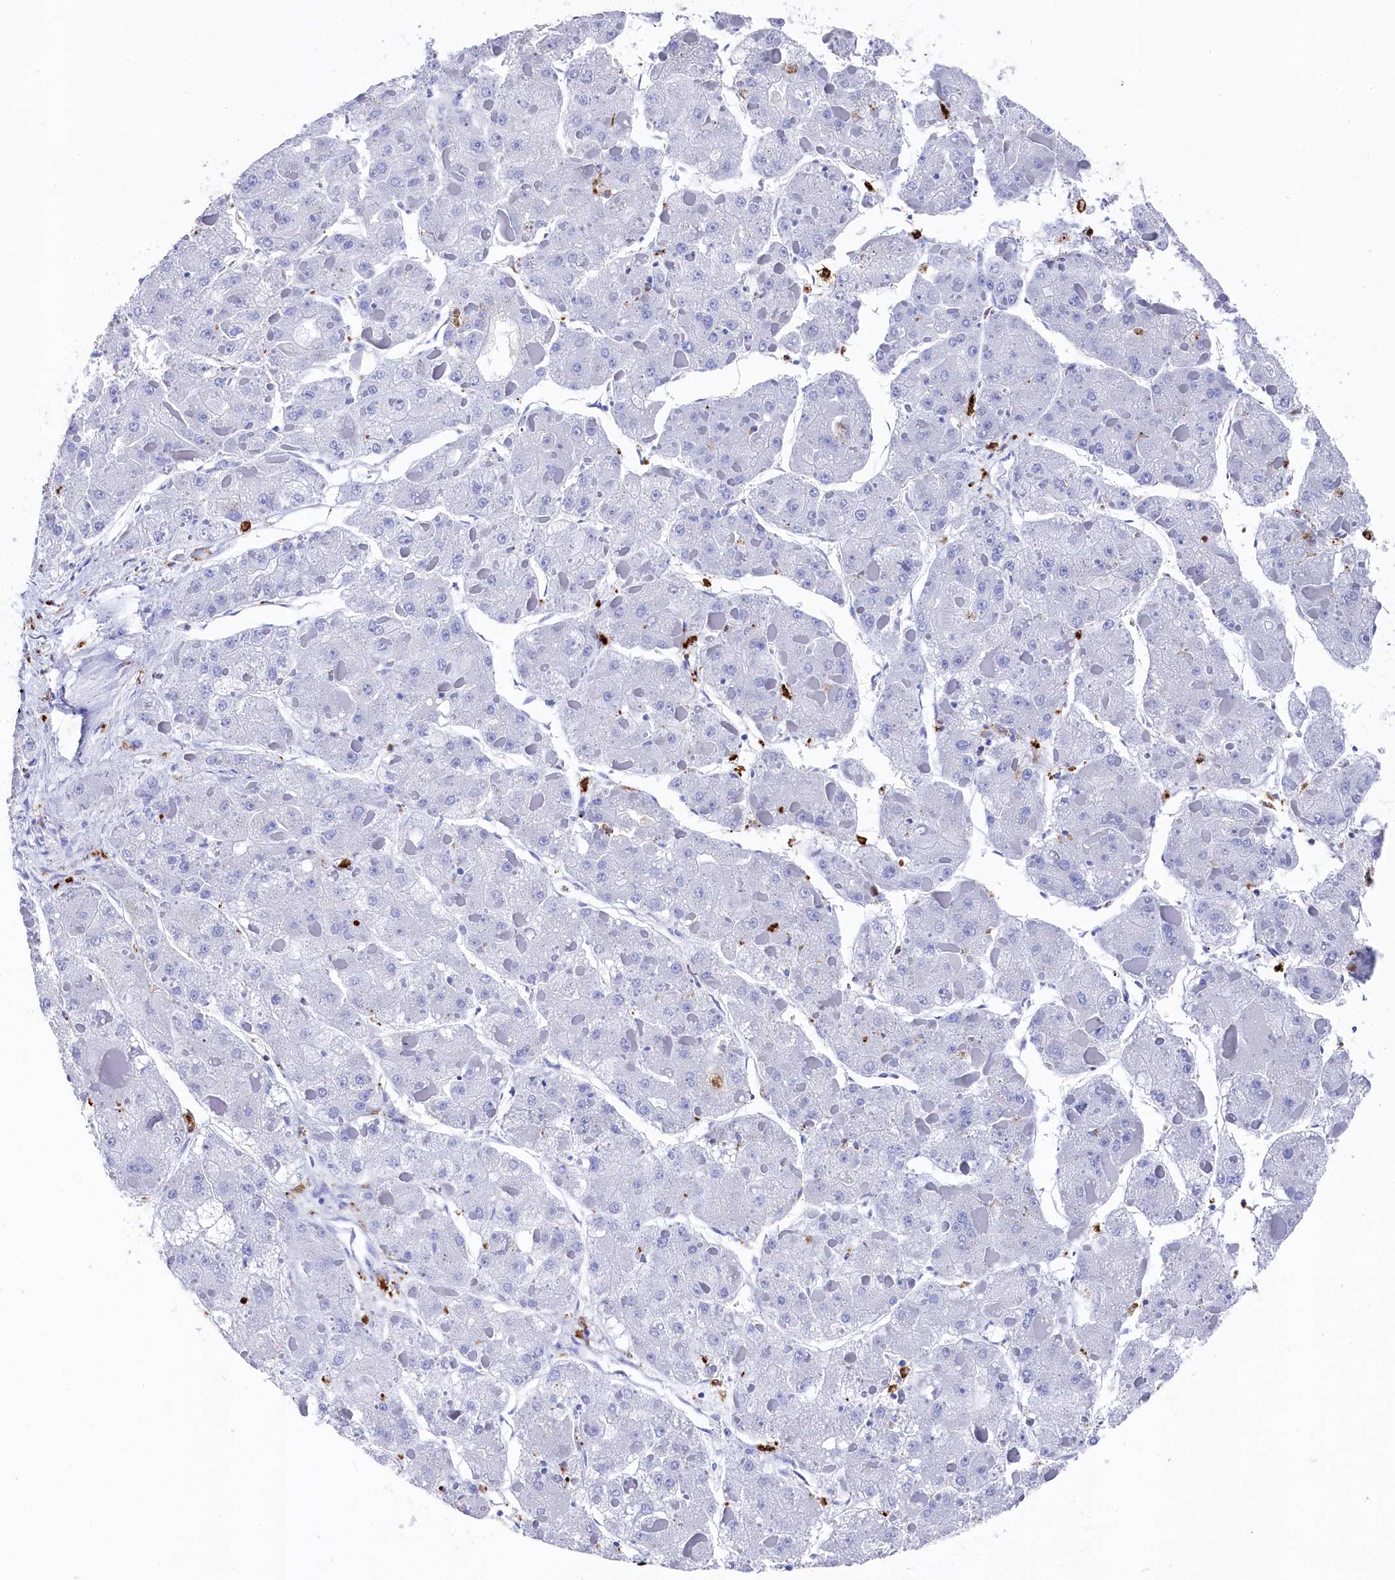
{"staining": {"intensity": "negative", "quantity": "none", "location": "none"}, "tissue": "liver cancer", "cell_type": "Tumor cells", "image_type": "cancer", "snomed": [{"axis": "morphology", "description": "Carcinoma, Hepatocellular, NOS"}, {"axis": "topography", "description": "Liver"}], "caption": "Tumor cells are negative for brown protein staining in hepatocellular carcinoma (liver).", "gene": "PLAC8", "patient": {"sex": "female", "age": 73}}